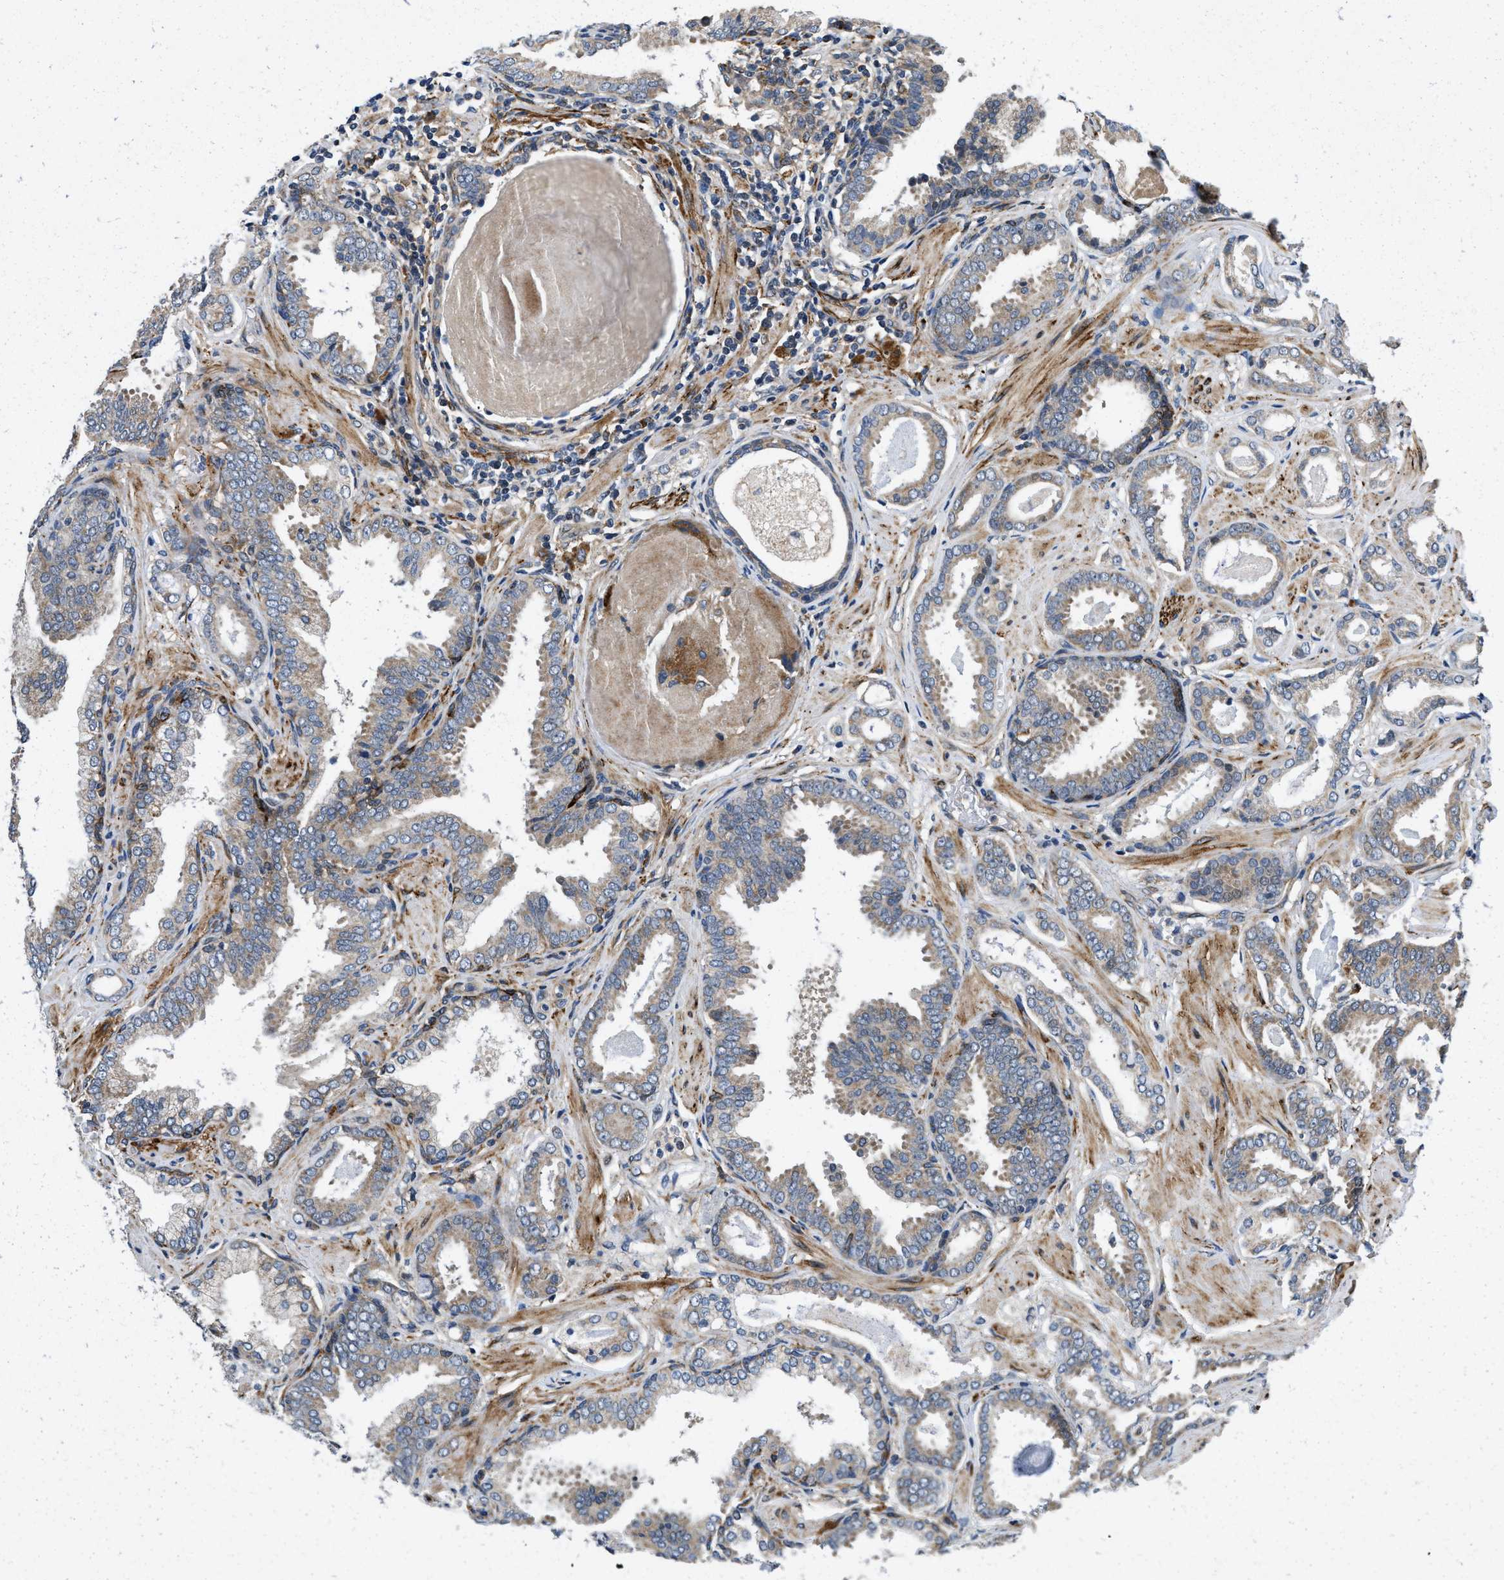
{"staining": {"intensity": "weak", "quantity": "<25%", "location": "cytoplasmic/membranous"}, "tissue": "prostate cancer", "cell_type": "Tumor cells", "image_type": "cancer", "snomed": [{"axis": "morphology", "description": "Adenocarcinoma, Low grade"}, {"axis": "topography", "description": "Prostate"}], "caption": "Tumor cells show no significant staining in prostate cancer.", "gene": "ZNF599", "patient": {"sex": "male", "age": 53}}